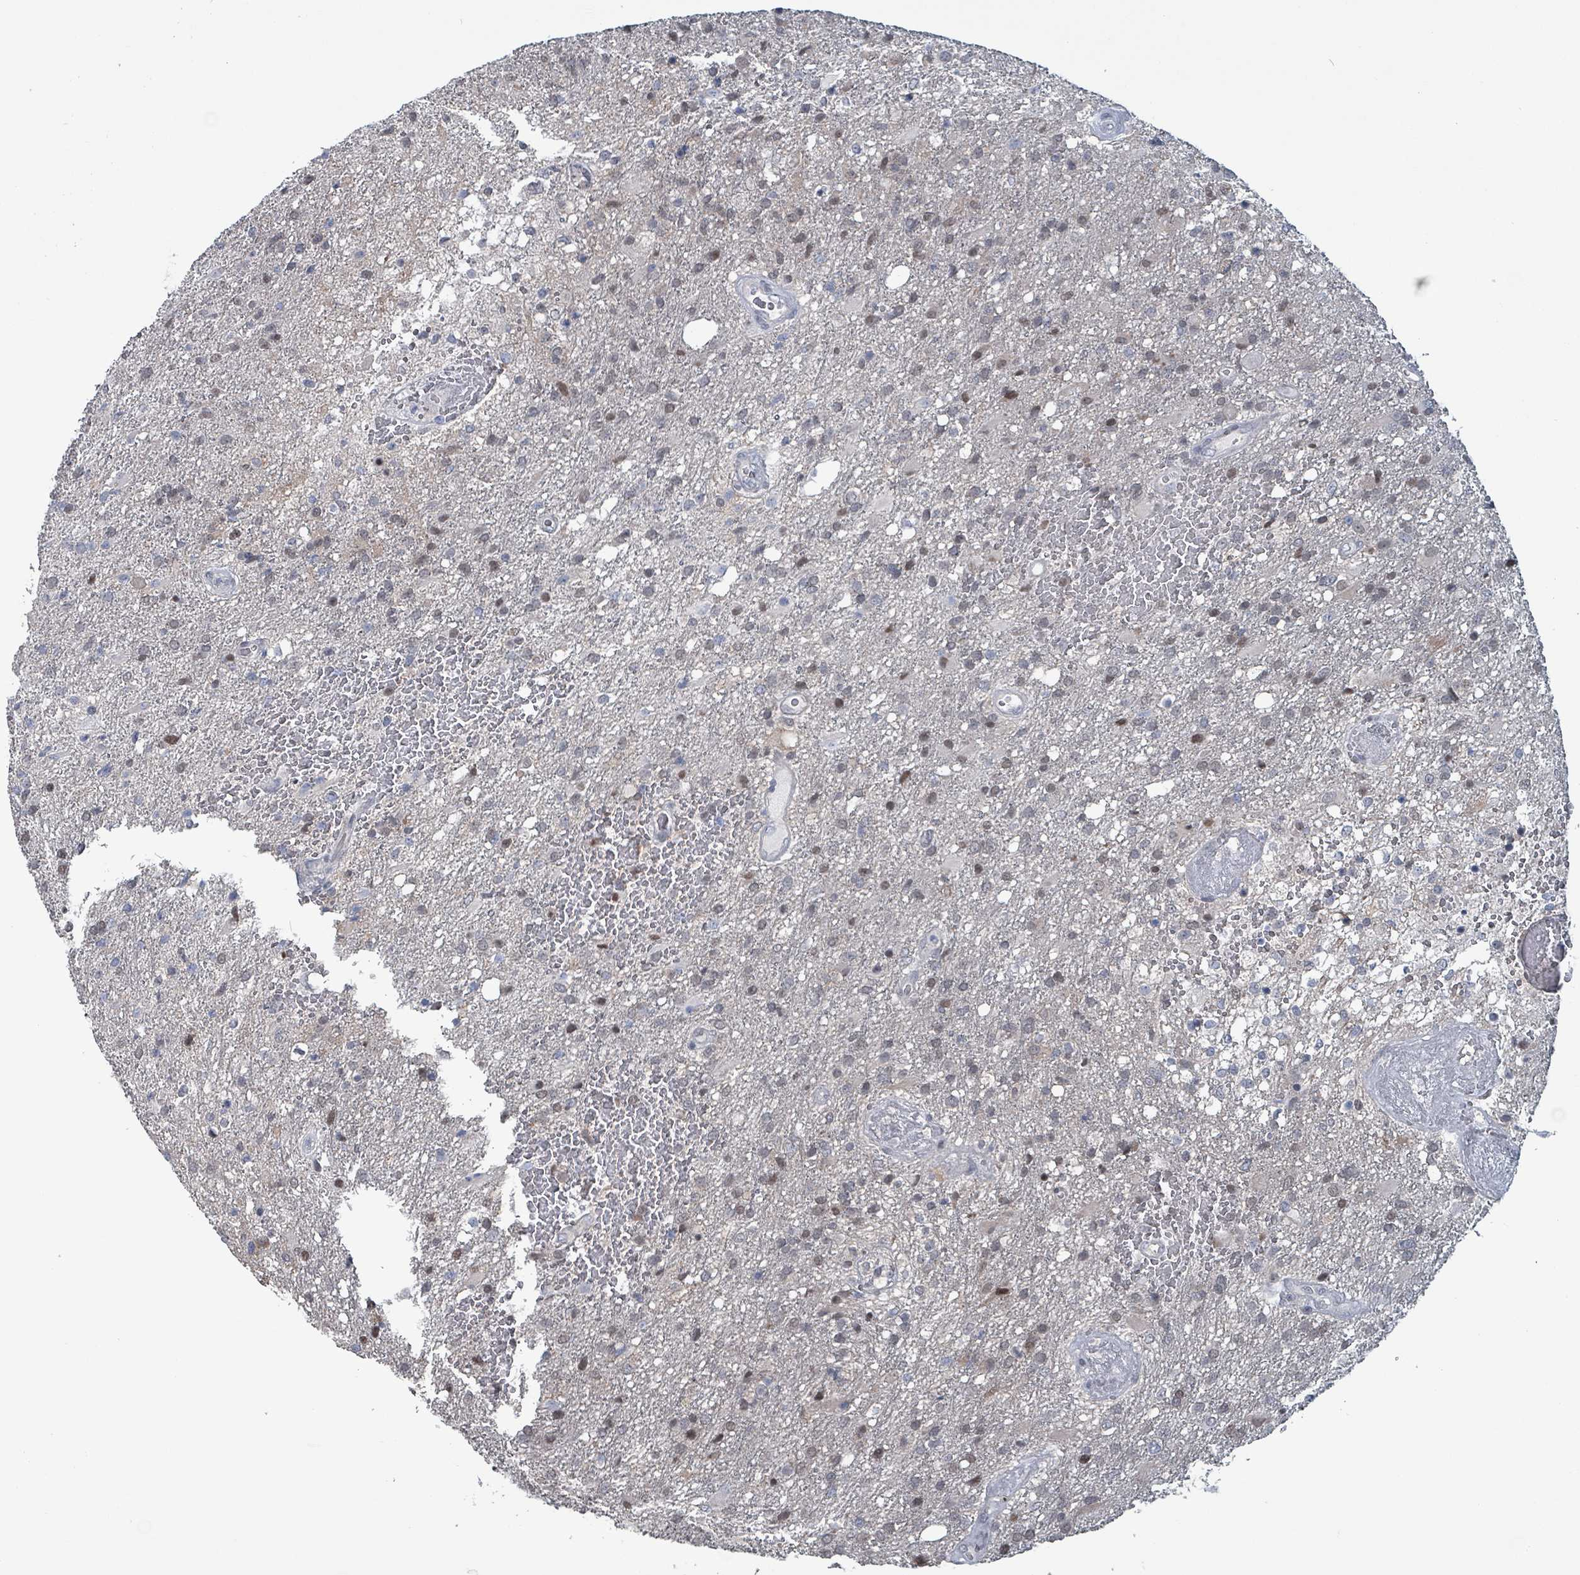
{"staining": {"intensity": "weak", "quantity": "<25%", "location": "nuclear"}, "tissue": "glioma", "cell_type": "Tumor cells", "image_type": "cancer", "snomed": [{"axis": "morphology", "description": "Glioma, malignant, High grade"}, {"axis": "topography", "description": "Brain"}], "caption": "Histopathology image shows no protein positivity in tumor cells of high-grade glioma (malignant) tissue.", "gene": "BIVM", "patient": {"sex": "female", "age": 74}}